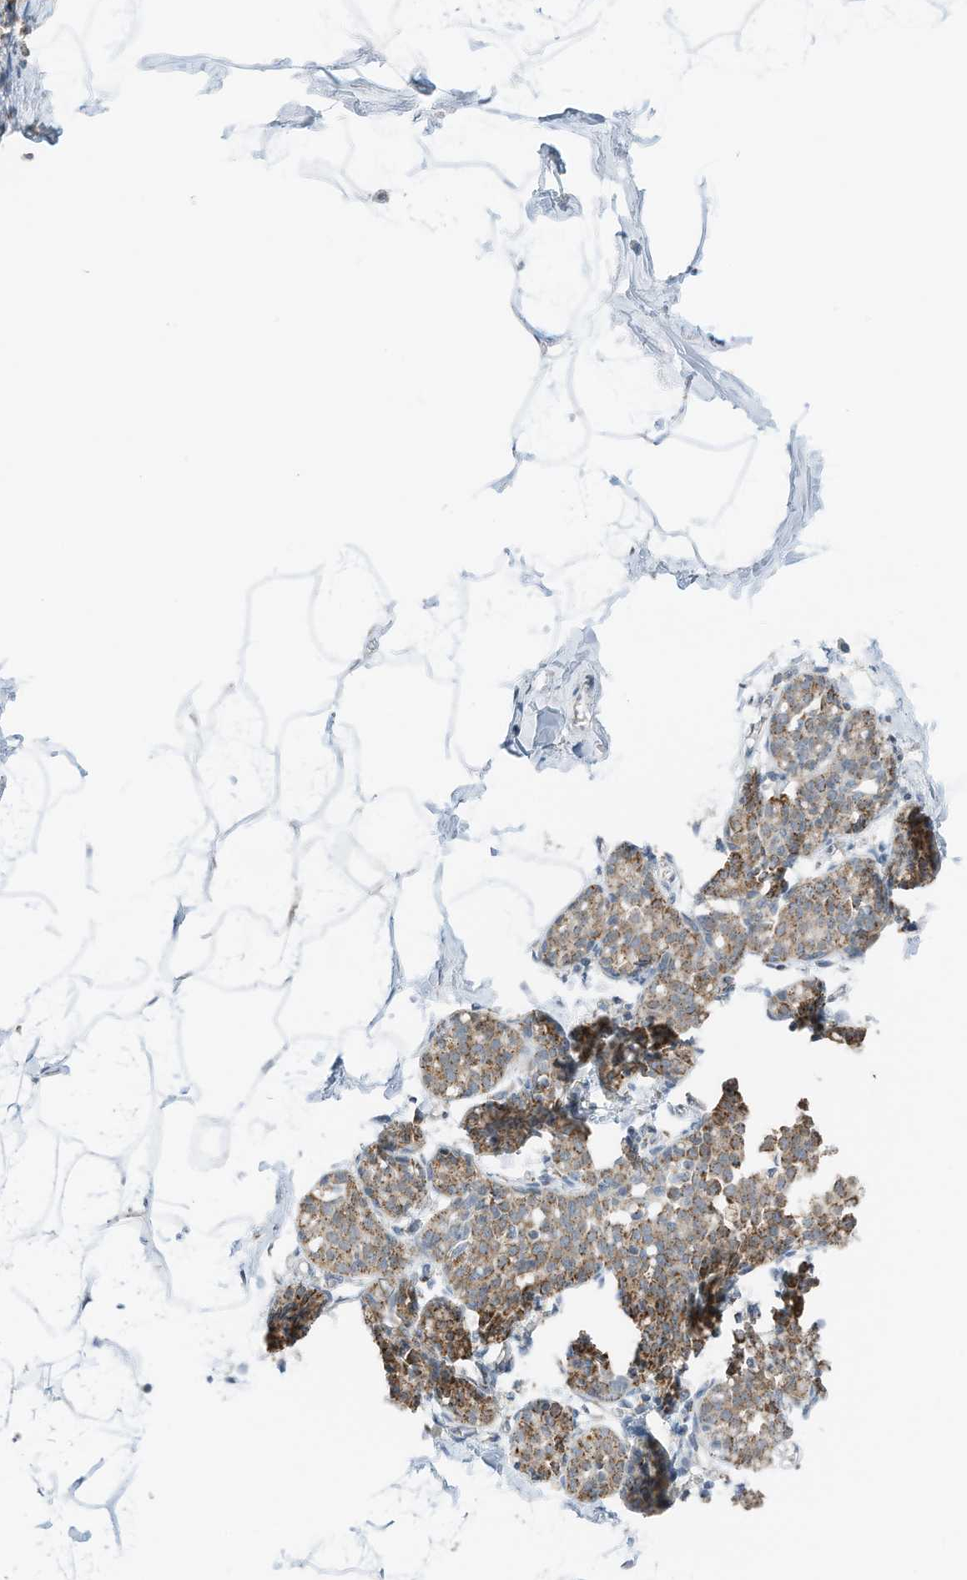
{"staining": {"intensity": "negative", "quantity": "none", "location": "none"}, "tissue": "breast", "cell_type": "Adipocytes", "image_type": "normal", "snomed": [{"axis": "morphology", "description": "Normal tissue, NOS"}, {"axis": "morphology", "description": "Lobular carcinoma"}, {"axis": "topography", "description": "Breast"}], "caption": "This is a image of immunohistochemistry (IHC) staining of unremarkable breast, which shows no staining in adipocytes. Brightfield microscopy of IHC stained with DAB (3,3'-diaminobenzidine) (brown) and hematoxylin (blue), captured at high magnification.", "gene": "RMND1", "patient": {"sex": "female", "age": 62}}